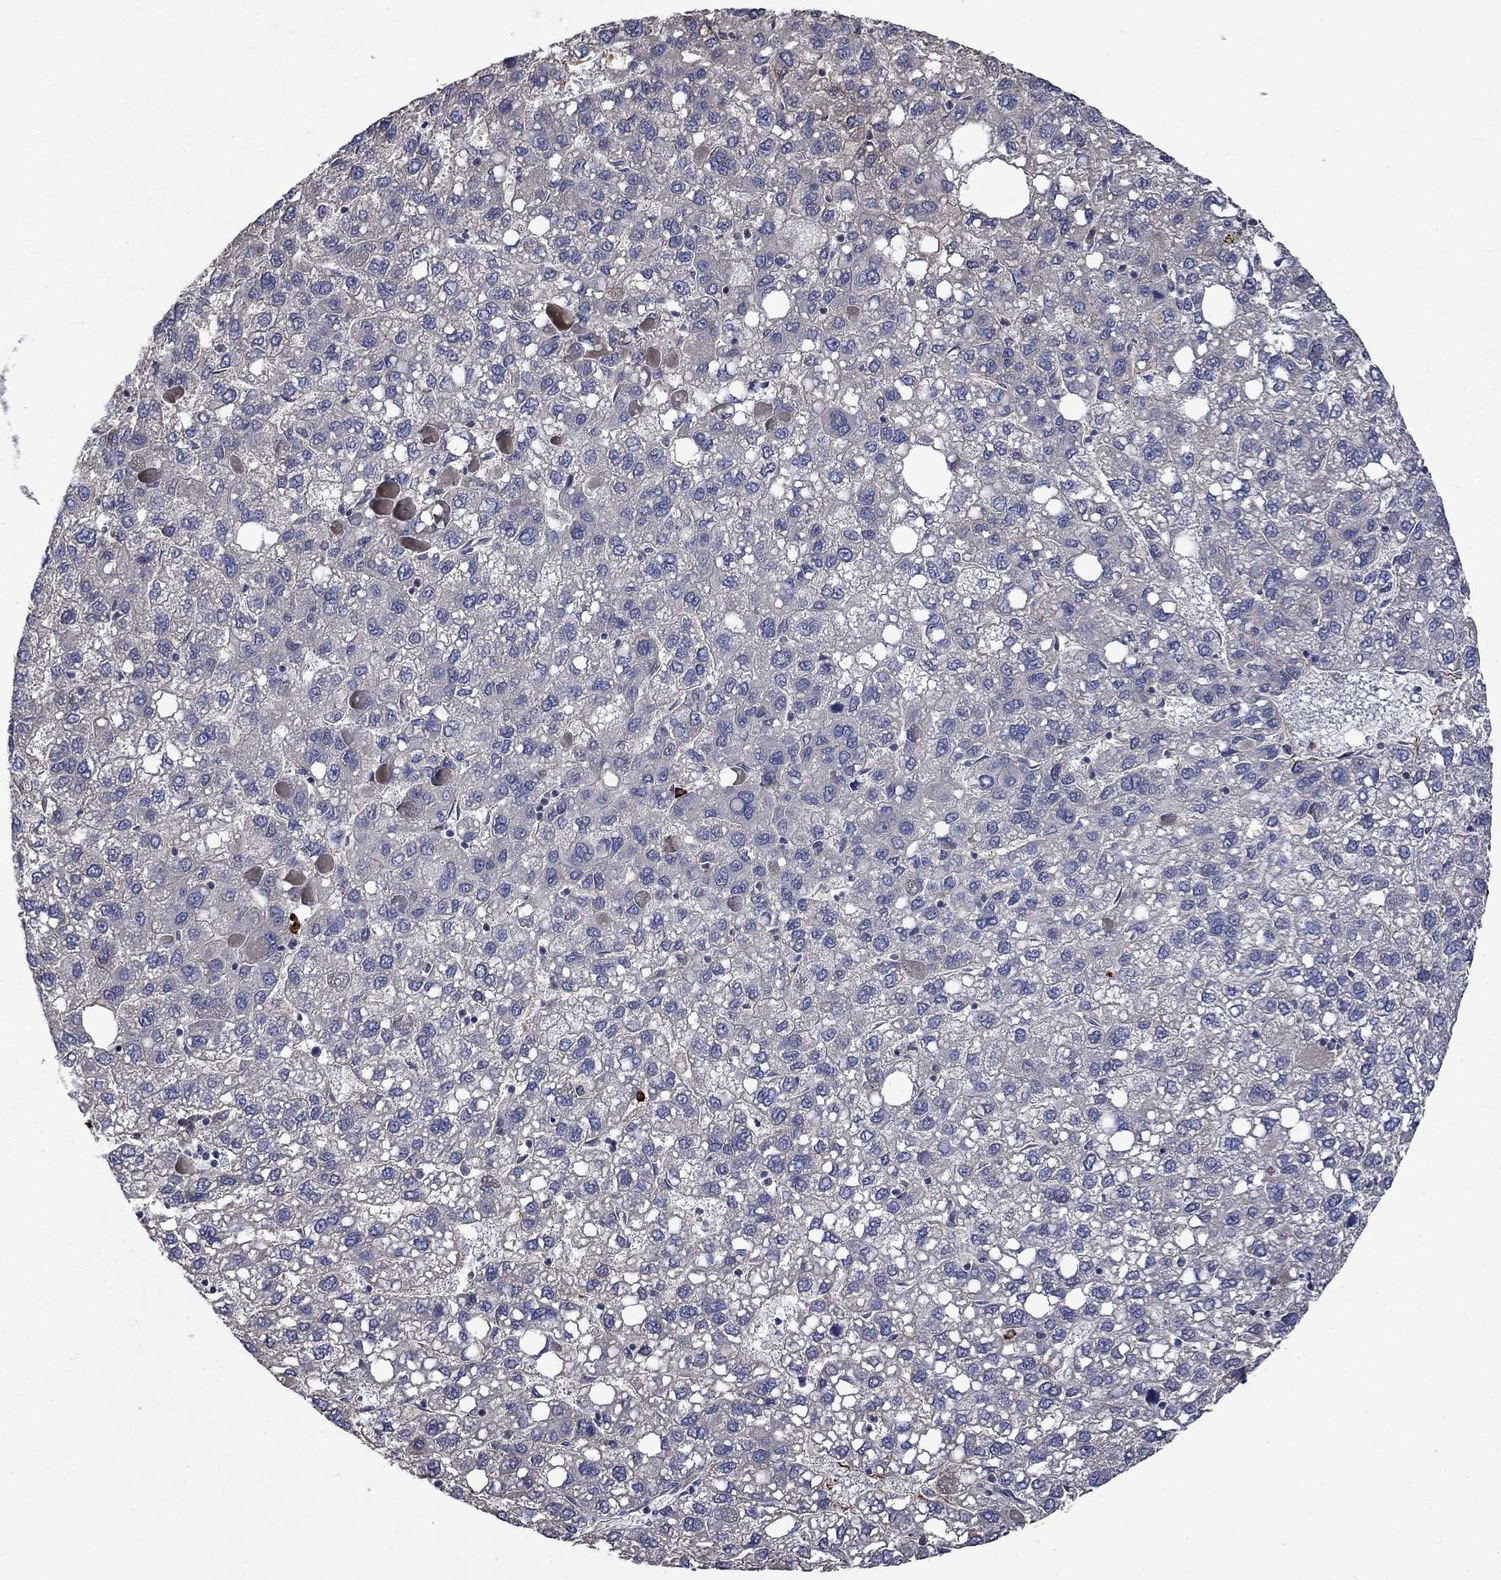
{"staining": {"intensity": "negative", "quantity": "none", "location": "none"}, "tissue": "liver cancer", "cell_type": "Tumor cells", "image_type": "cancer", "snomed": [{"axis": "morphology", "description": "Carcinoma, Hepatocellular, NOS"}, {"axis": "topography", "description": "Liver"}], "caption": "Immunohistochemistry (IHC) micrograph of human liver cancer stained for a protein (brown), which reveals no staining in tumor cells. Brightfield microscopy of IHC stained with DAB (brown) and hematoxylin (blue), captured at high magnification.", "gene": "VCAN", "patient": {"sex": "female", "age": 82}}